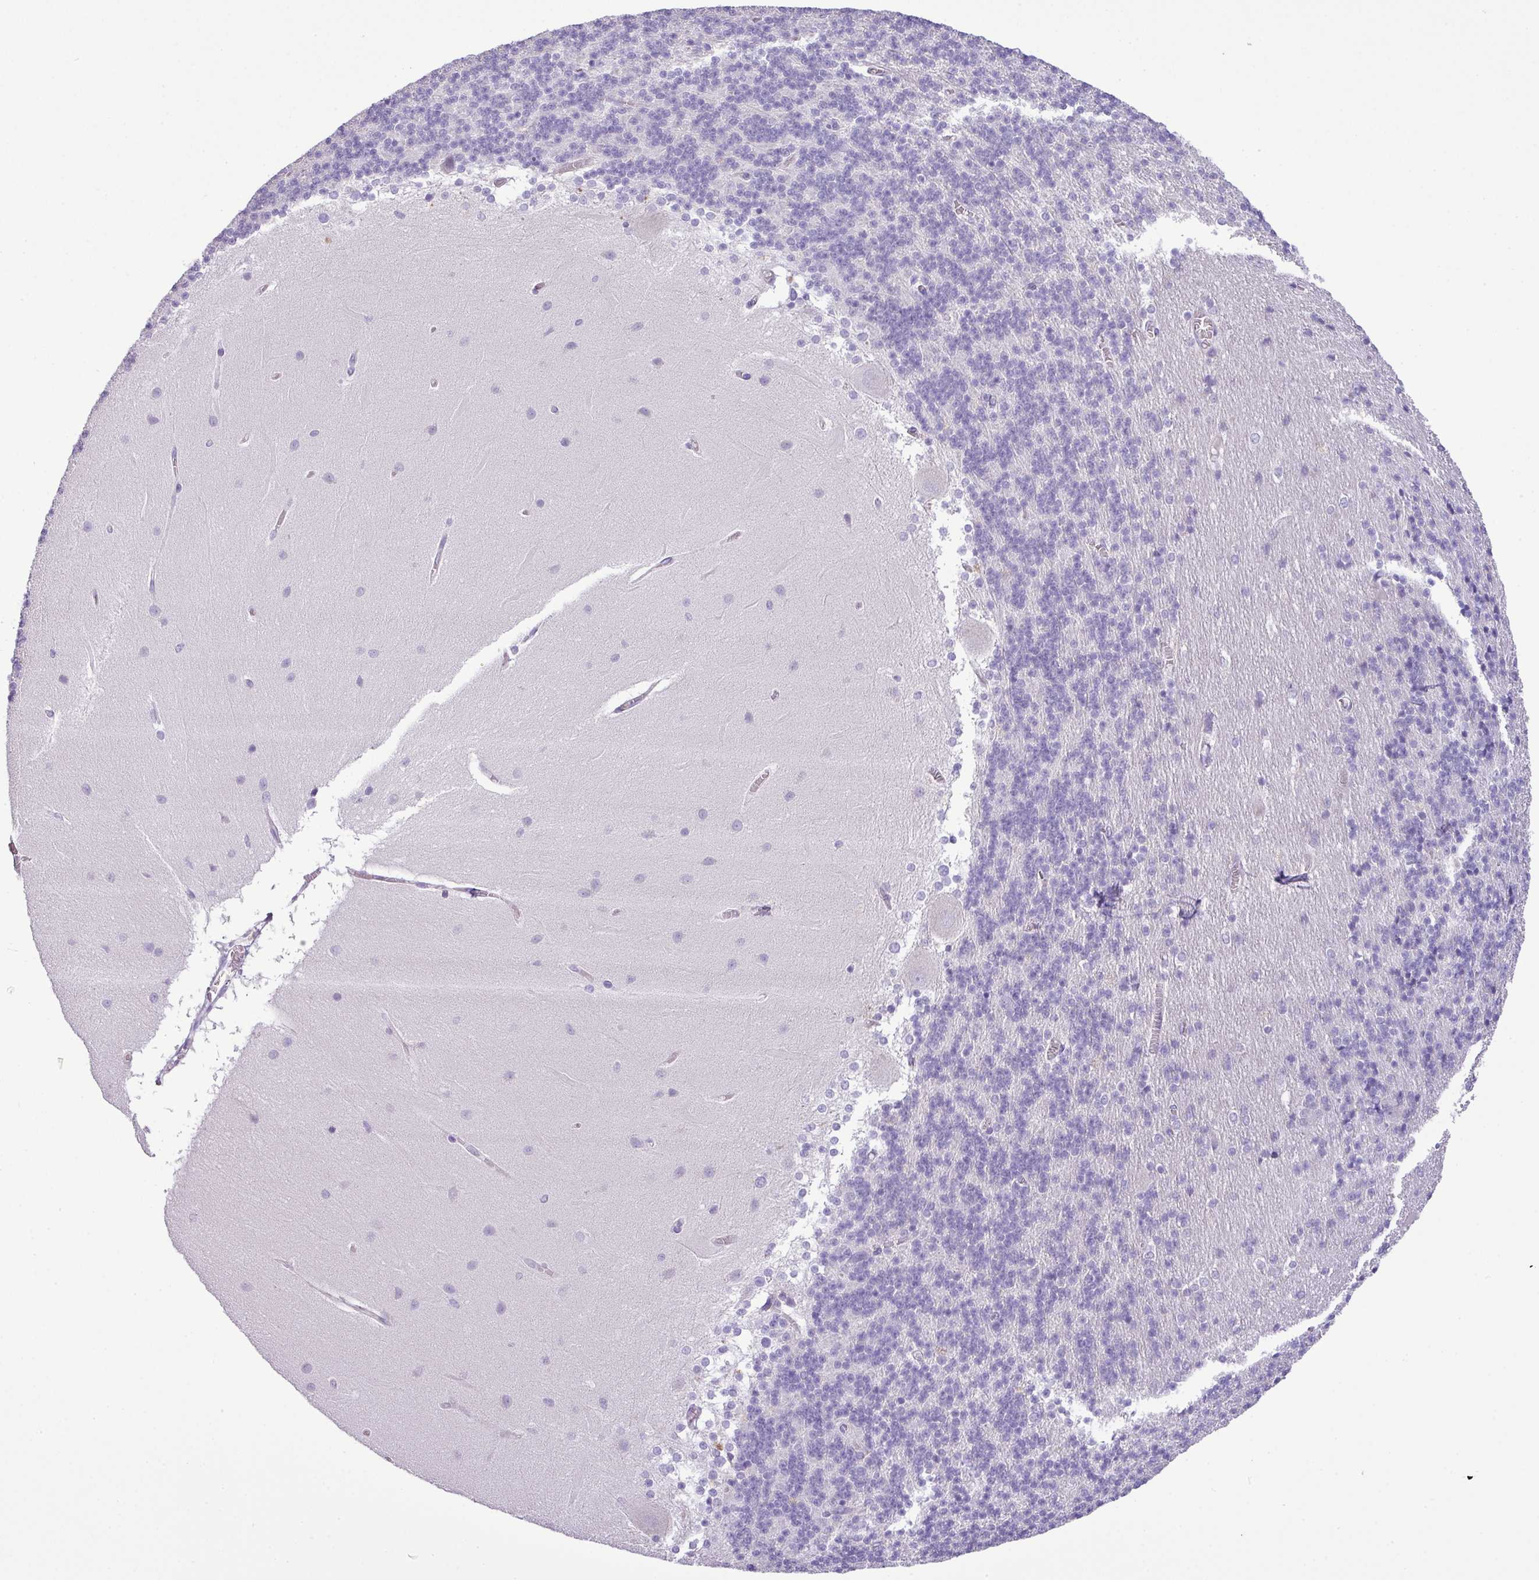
{"staining": {"intensity": "negative", "quantity": "none", "location": "none"}, "tissue": "cerebellum", "cell_type": "Cells in granular layer", "image_type": "normal", "snomed": [{"axis": "morphology", "description": "Normal tissue, NOS"}, {"axis": "topography", "description": "Cerebellum"}], "caption": "The photomicrograph demonstrates no staining of cells in granular layer in normal cerebellum.", "gene": "ENSG00000273748", "patient": {"sex": "female", "age": 54}}